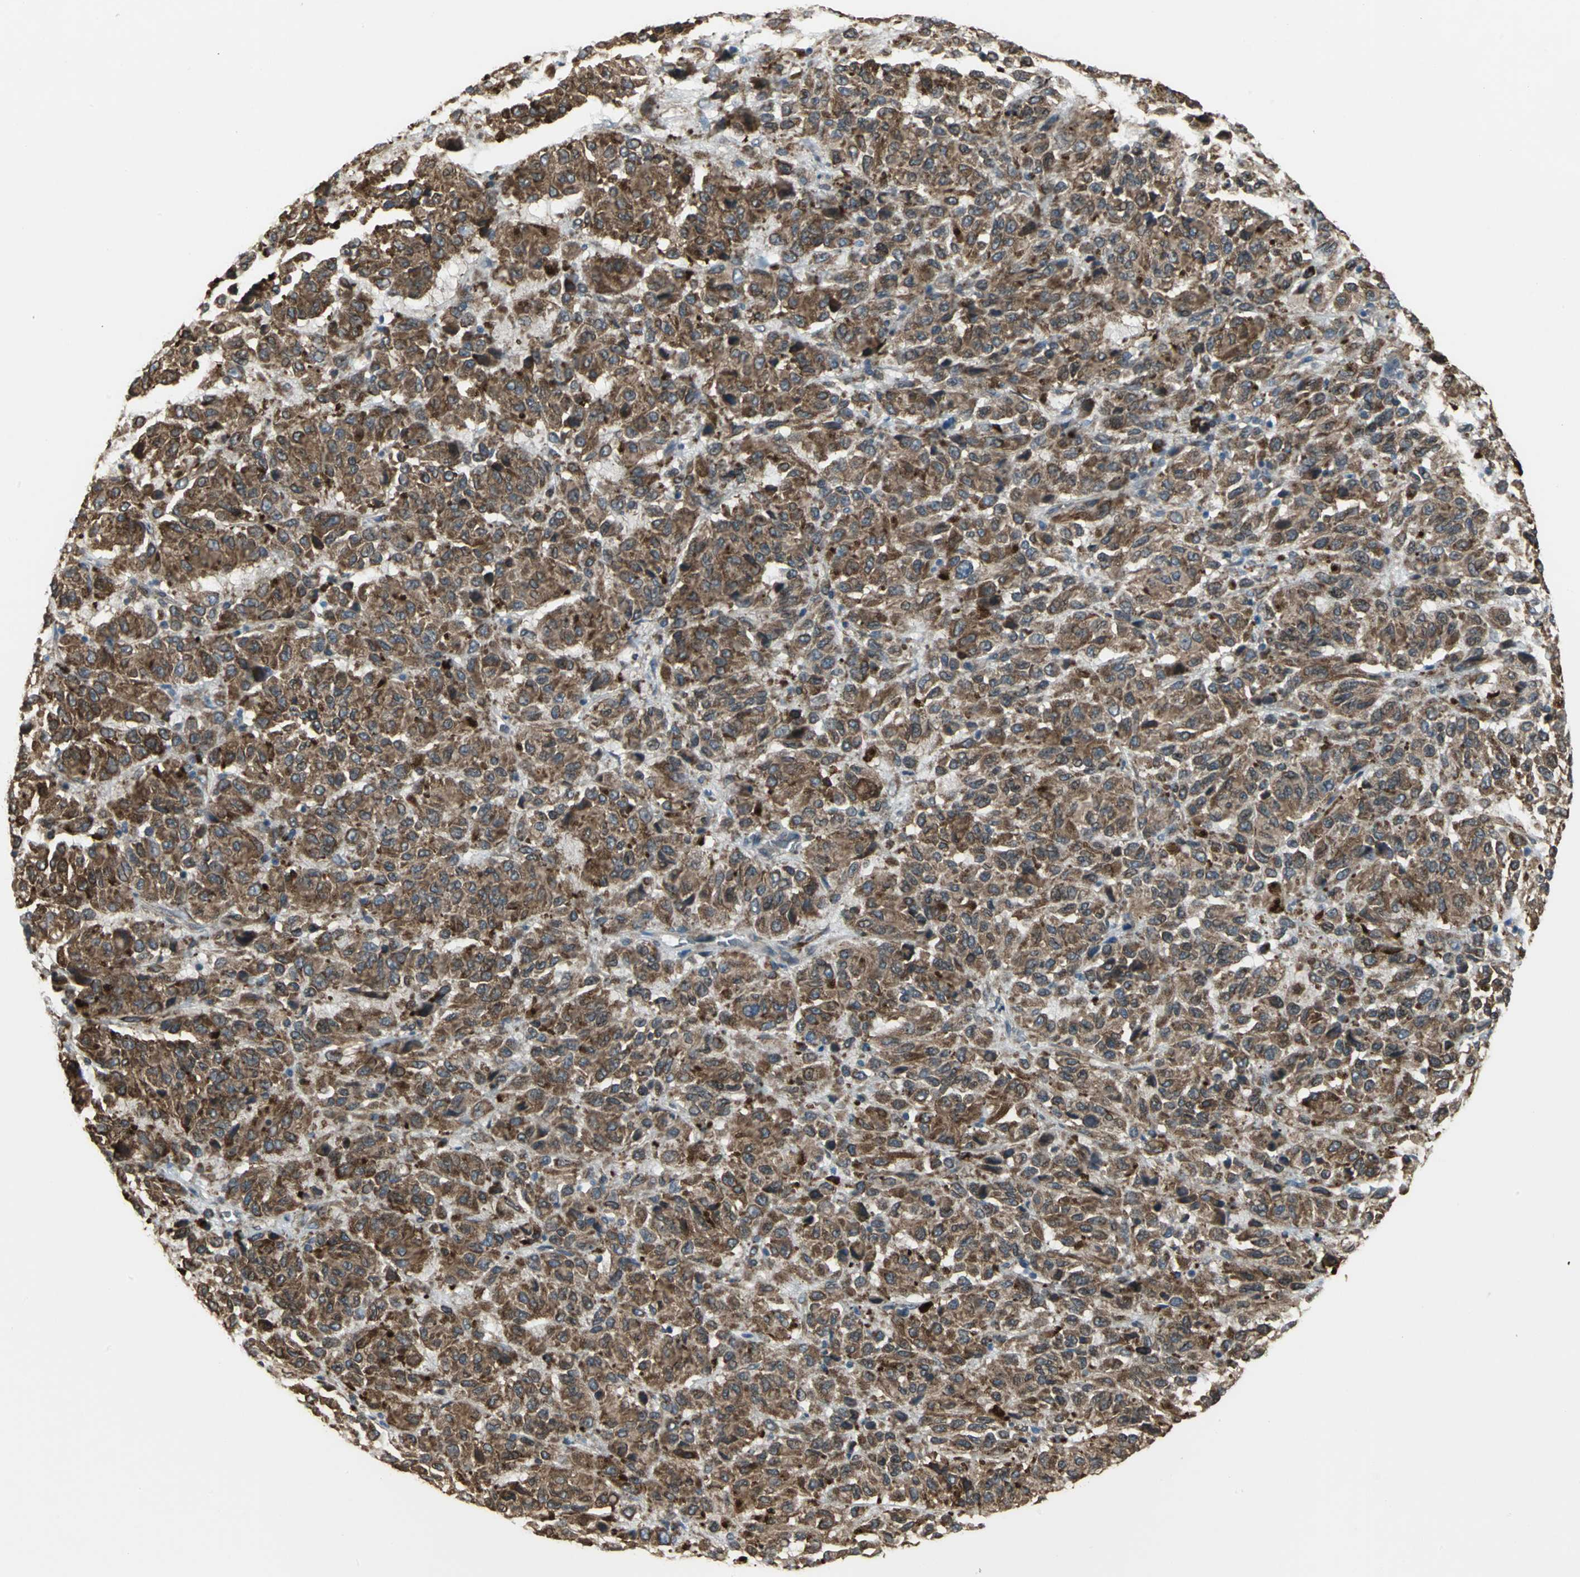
{"staining": {"intensity": "strong", "quantity": ">75%", "location": "cytoplasmic/membranous"}, "tissue": "melanoma", "cell_type": "Tumor cells", "image_type": "cancer", "snomed": [{"axis": "morphology", "description": "Malignant melanoma, Metastatic site"}, {"axis": "topography", "description": "Lung"}], "caption": "Immunohistochemical staining of human malignant melanoma (metastatic site) exhibits high levels of strong cytoplasmic/membranous expression in approximately >75% of tumor cells. (DAB (3,3'-diaminobenzidine) = brown stain, brightfield microscopy at high magnification).", "gene": "SYVN1", "patient": {"sex": "male", "age": 64}}